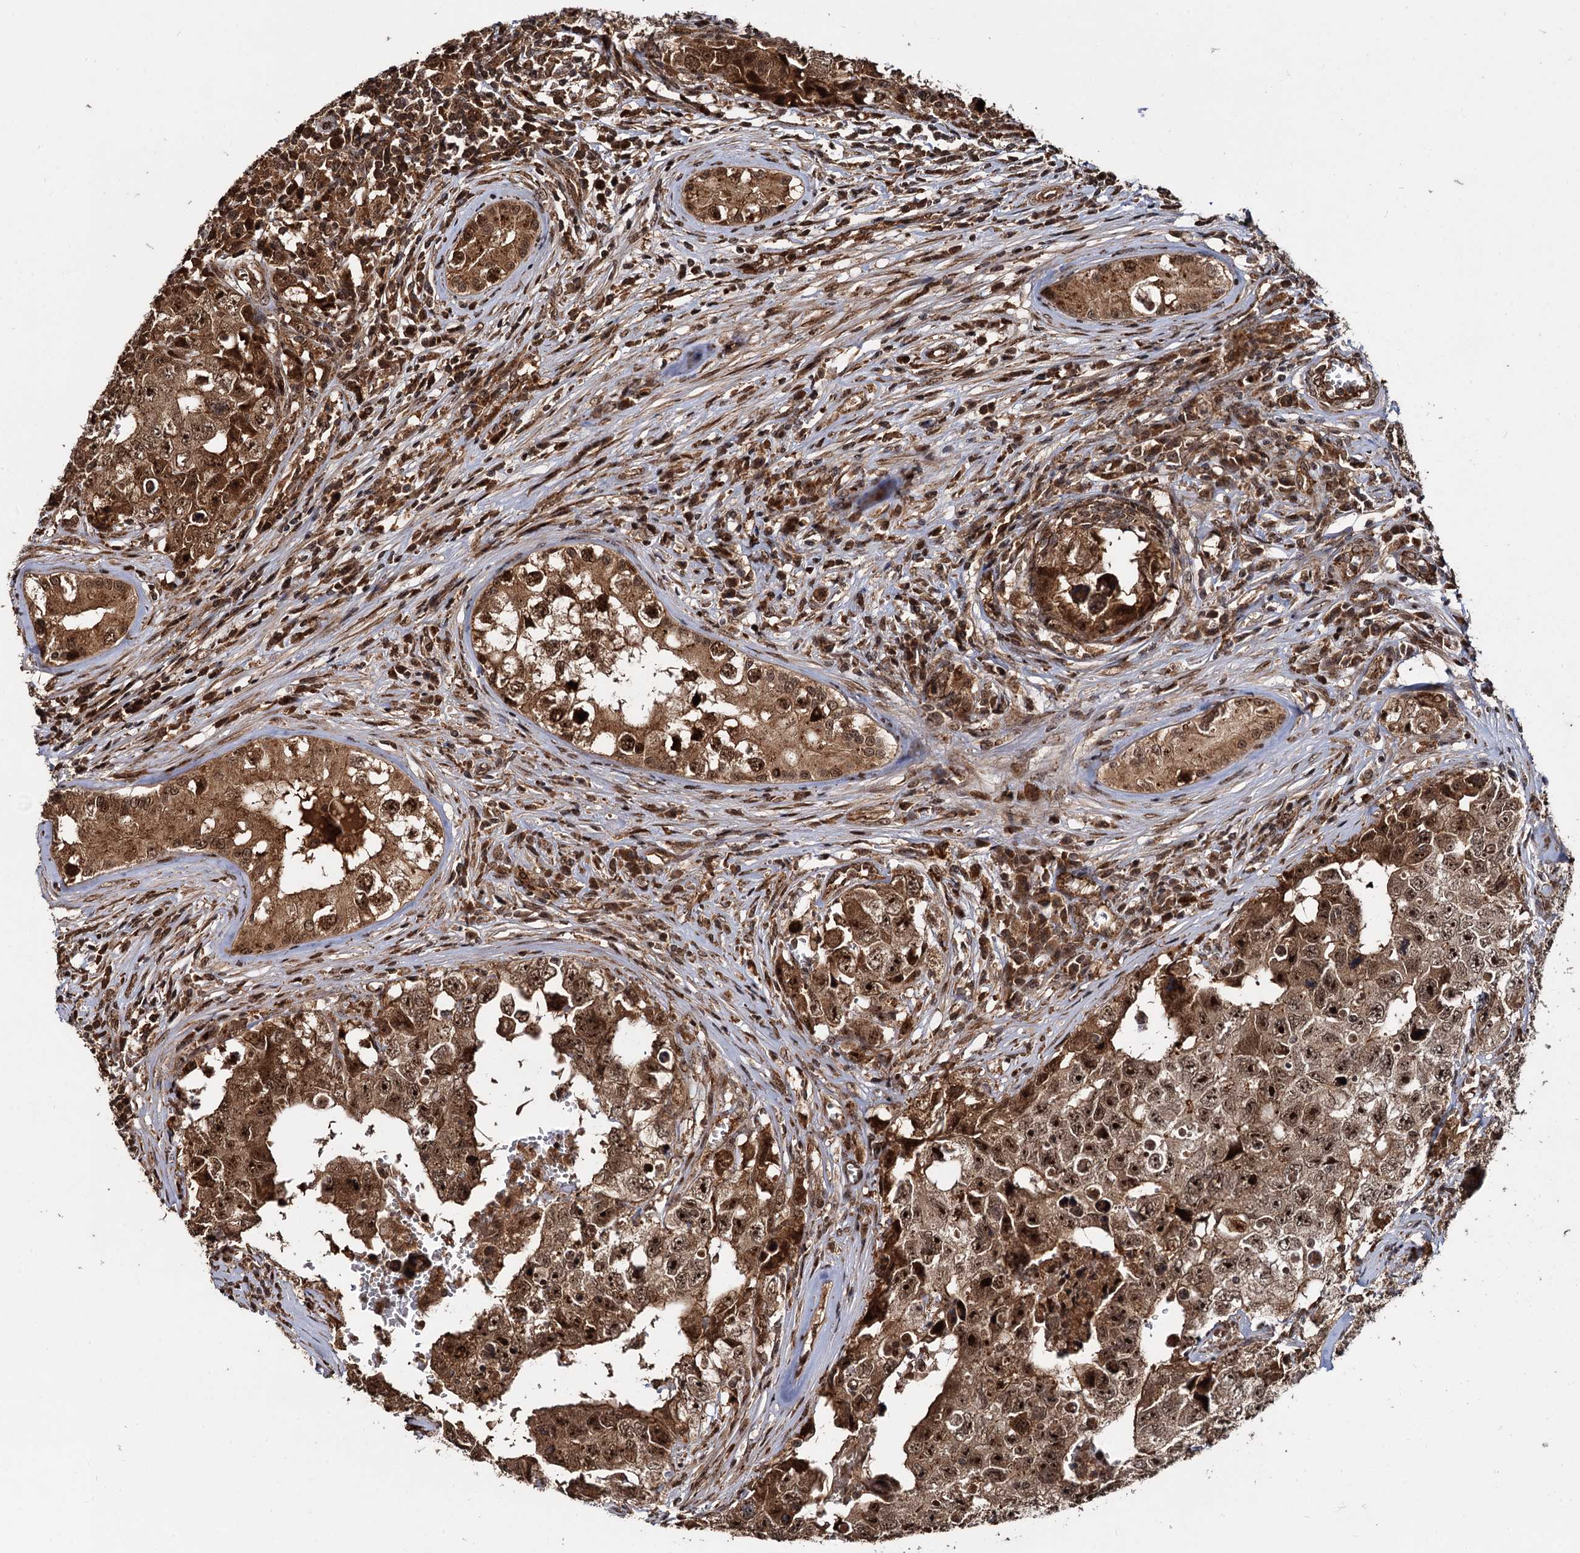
{"staining": {"intensity": "moderate", "quantity": ">75%", "location": "cytoplasmic/membranous,nuclear"}, "tissue": "testis cancer", "cell_type": "Tumor cells", "image_type": "cancer", "snomed": [{"axis": "morphology", "description": "Carcinoma, Embryonal, NOS"}, {"axis": "topography", "description": "Testis"}], "caption": "Embryonal carcinoma (testis) stained with immunohistochemistry shows moderate cytoplasmic/membranous and nuclear expression in about >75% of tumor cells.", "gene": "CEP192", "patient": {"sex": "male", "age": 17}}